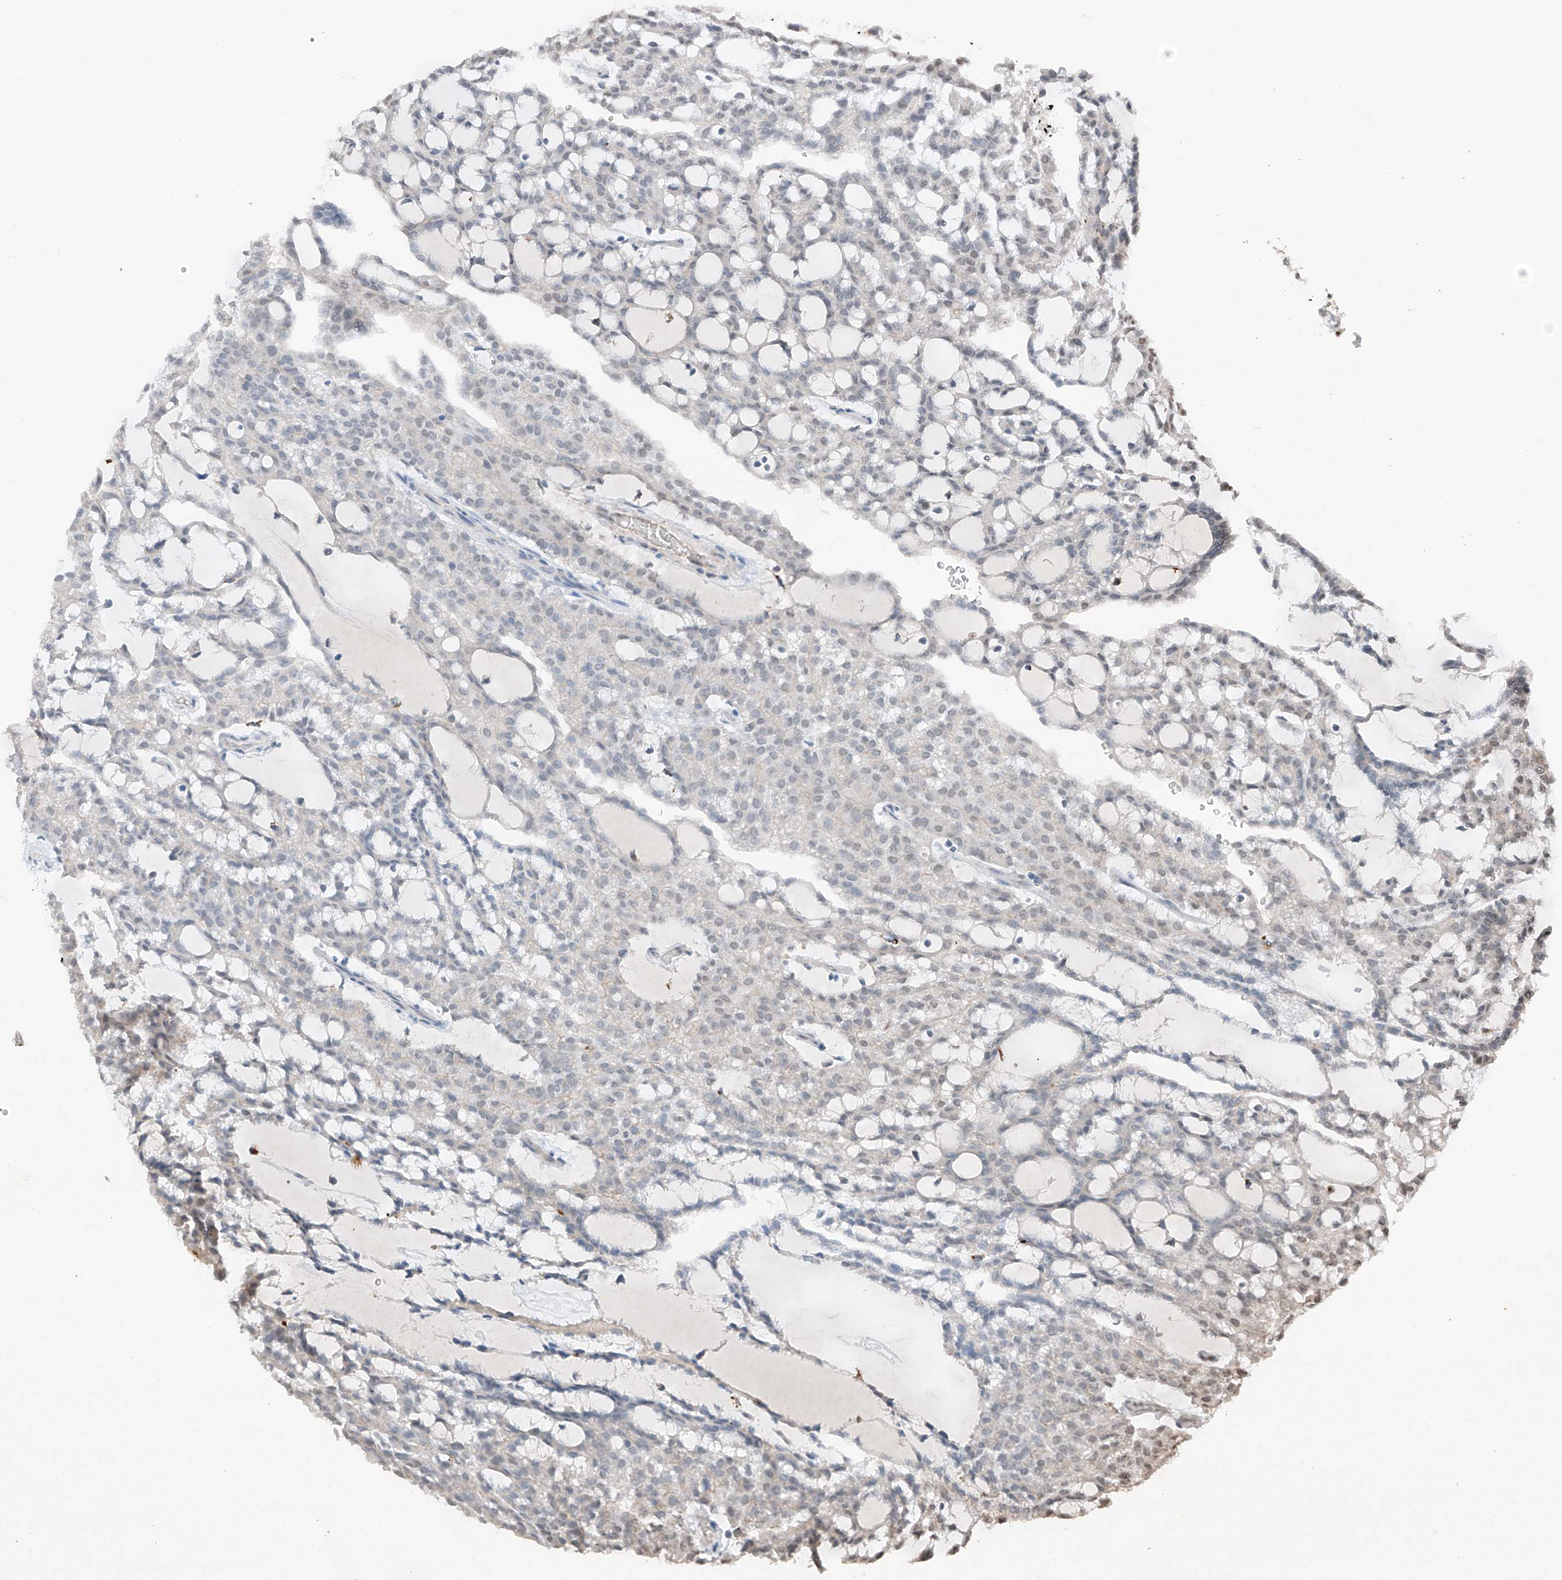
{"staining": {"intensity": "negative", "quantity": "none", "location": "none"}, "tissue": "renal cancer", "cell_type": "Tumor cells", "image_type": "cancer", "snomed": [{"axis": "morphology", "description": "Adenocarcinoma, NOS"}, {"axis": "topography", "description": "Kidney"}], "caption": "Renal cancer (adenocarcinoma) was stained to show a protein in brown. There is no significant staining in tumor cells.", "gene": "TBX4", "patient": {"sex": "male", "age": 63}}